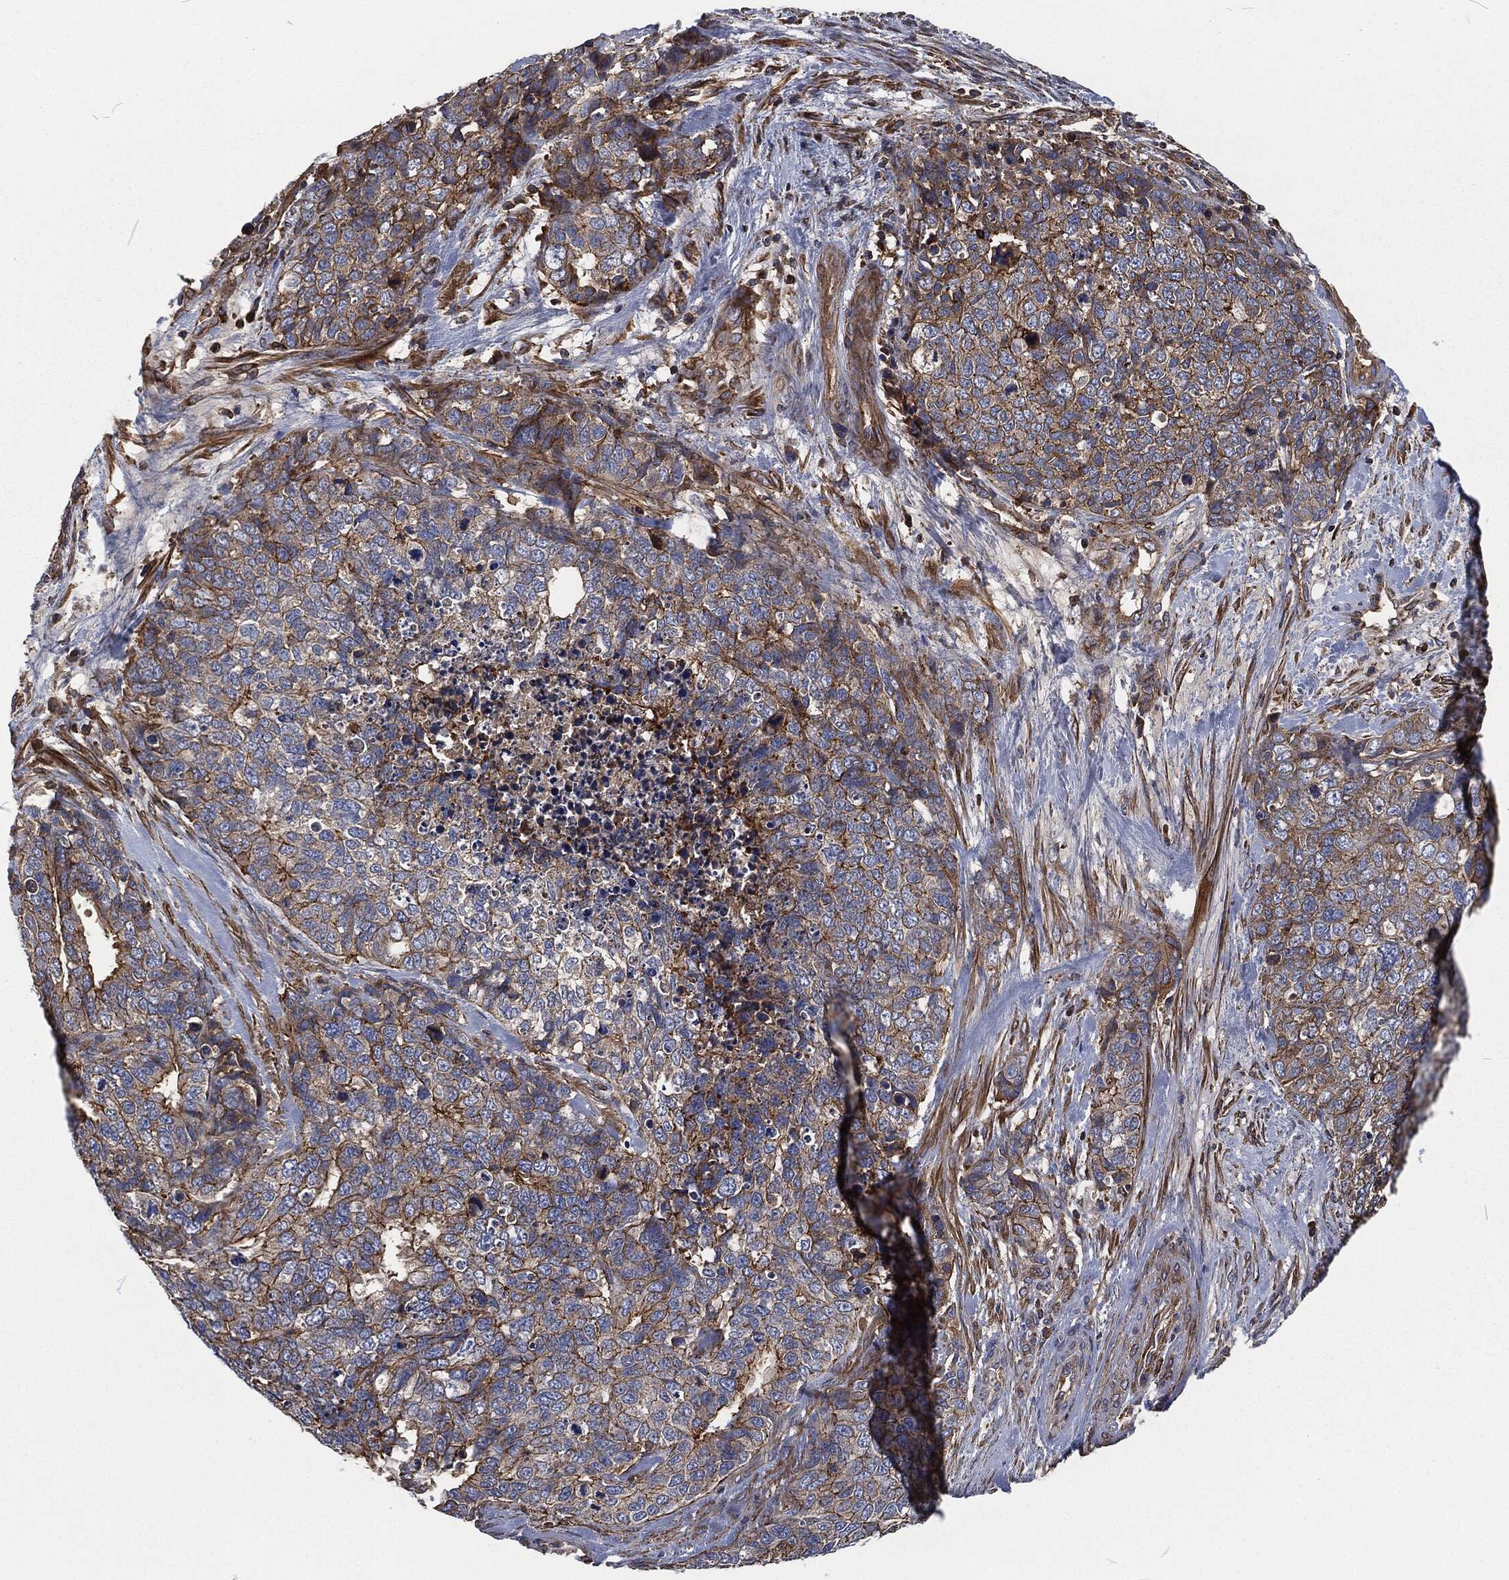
{"staining": {"intensity": "strong", "quantity": "<25%", "location": "cytoplasmic/membranous"}, "tissue": "cervical cancer", "cell_type": "Tumor cells", "image_type": "cancer", "snomed": [{"axis": "morphology", "description": "Squamous cell carcinoma, NOS"}, {"axis": "topography", "description": "Cervix"}], "caption": "IHC histopathology image of human cervical squamous cell carcinoma stained for a protein (brown), which shows medium levels of strong cytoplasmic/membranous expression in approximately <25% of tumor cells.", "gene": "LGALS9", "patient": {"sex": "female", "age": 63}}